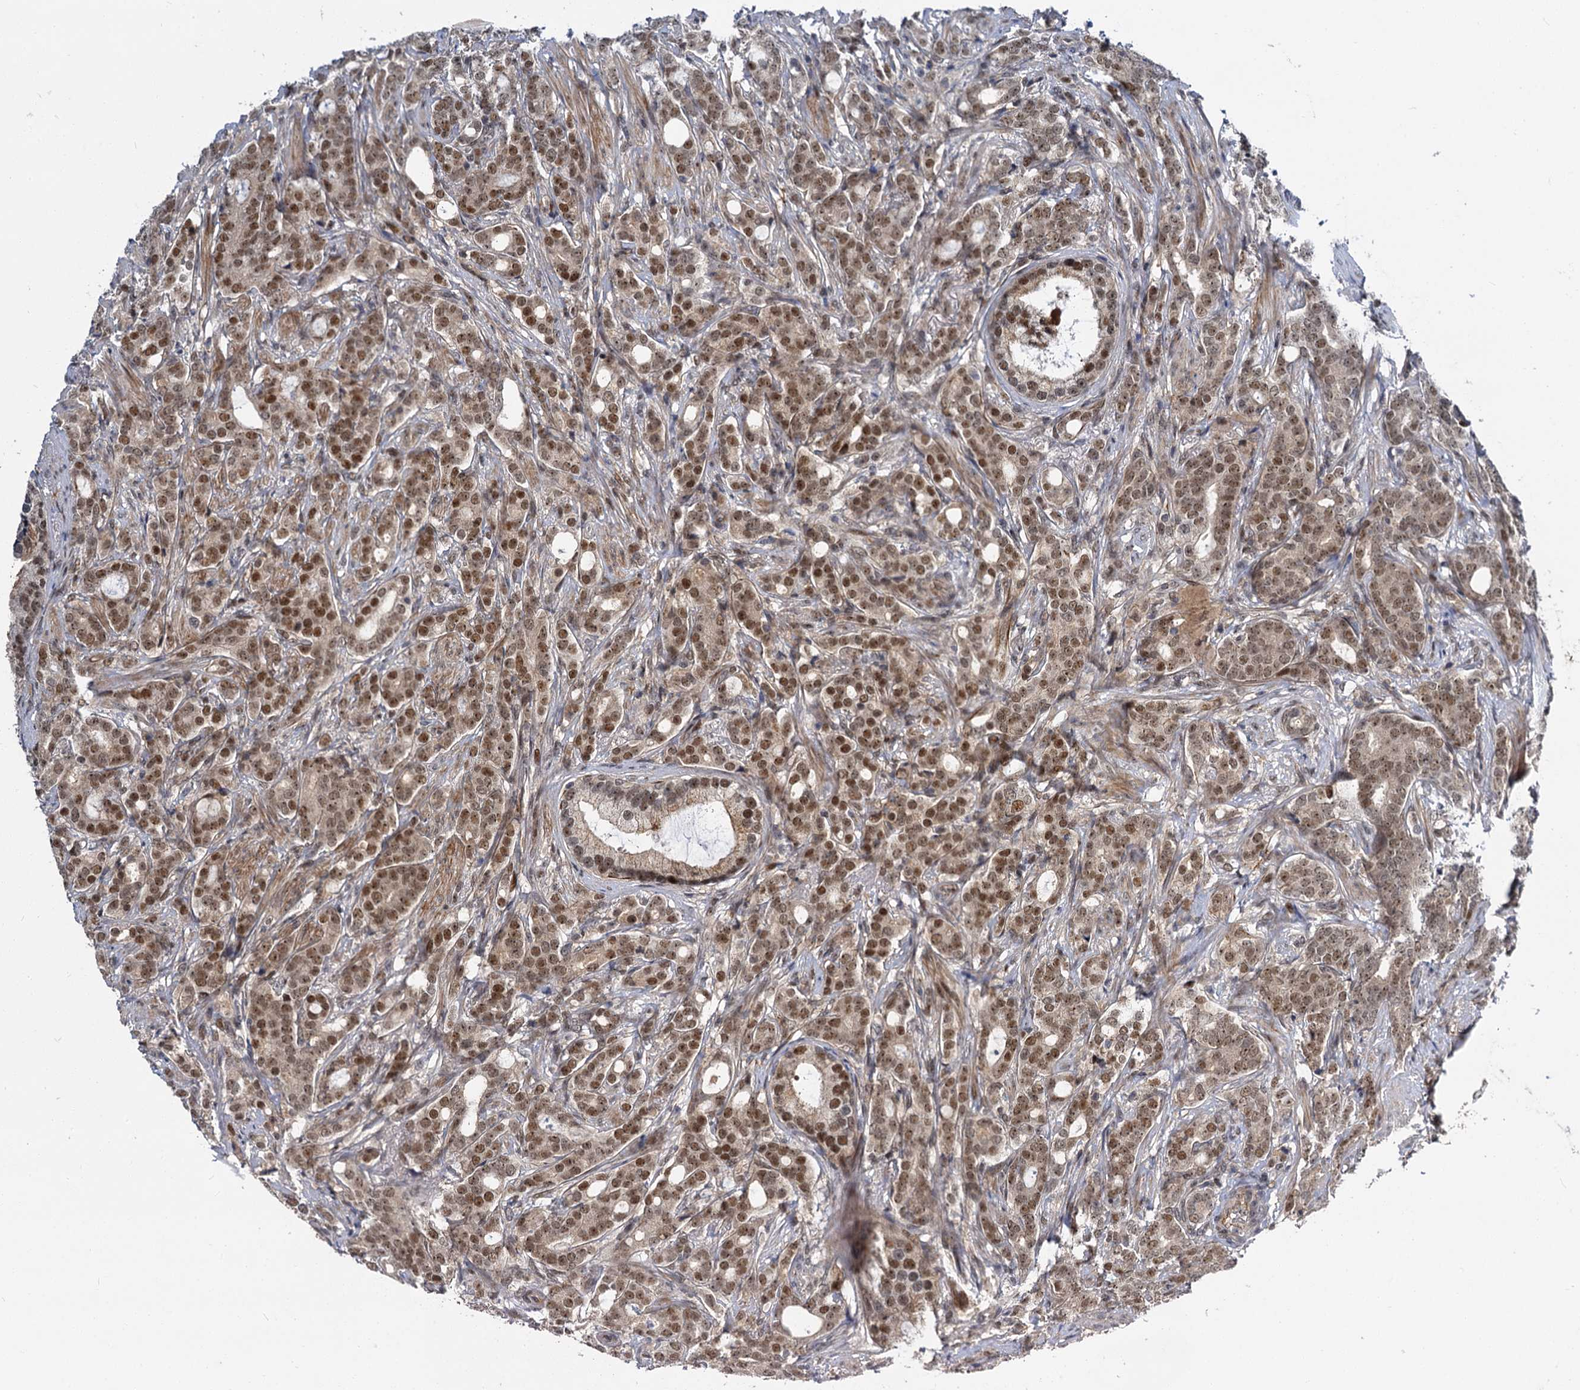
{"staining": {"intensity": "moderate", "quantity": ">75%", "location": "nuclear"}, "tissue": "prostate cancer", "cell_type": "Tumor cells", "image_type": "cancer", "snomed": [{"axis": "morphology", "description": "Adenocarcinoma, Low grade"}, {"axis": "topography", "description": "Prostate"}], "caption": "Immunohistochemistry of human prostate low-grade adenocarcinoma exhibits medium levels of moderate nuclear positivity in about >75% of tumor cells. (DAB = brown stain, brightfield microscopy at high magnification).", "gene": "MBD6", "patient": {"sex": "male", "age": 71}}